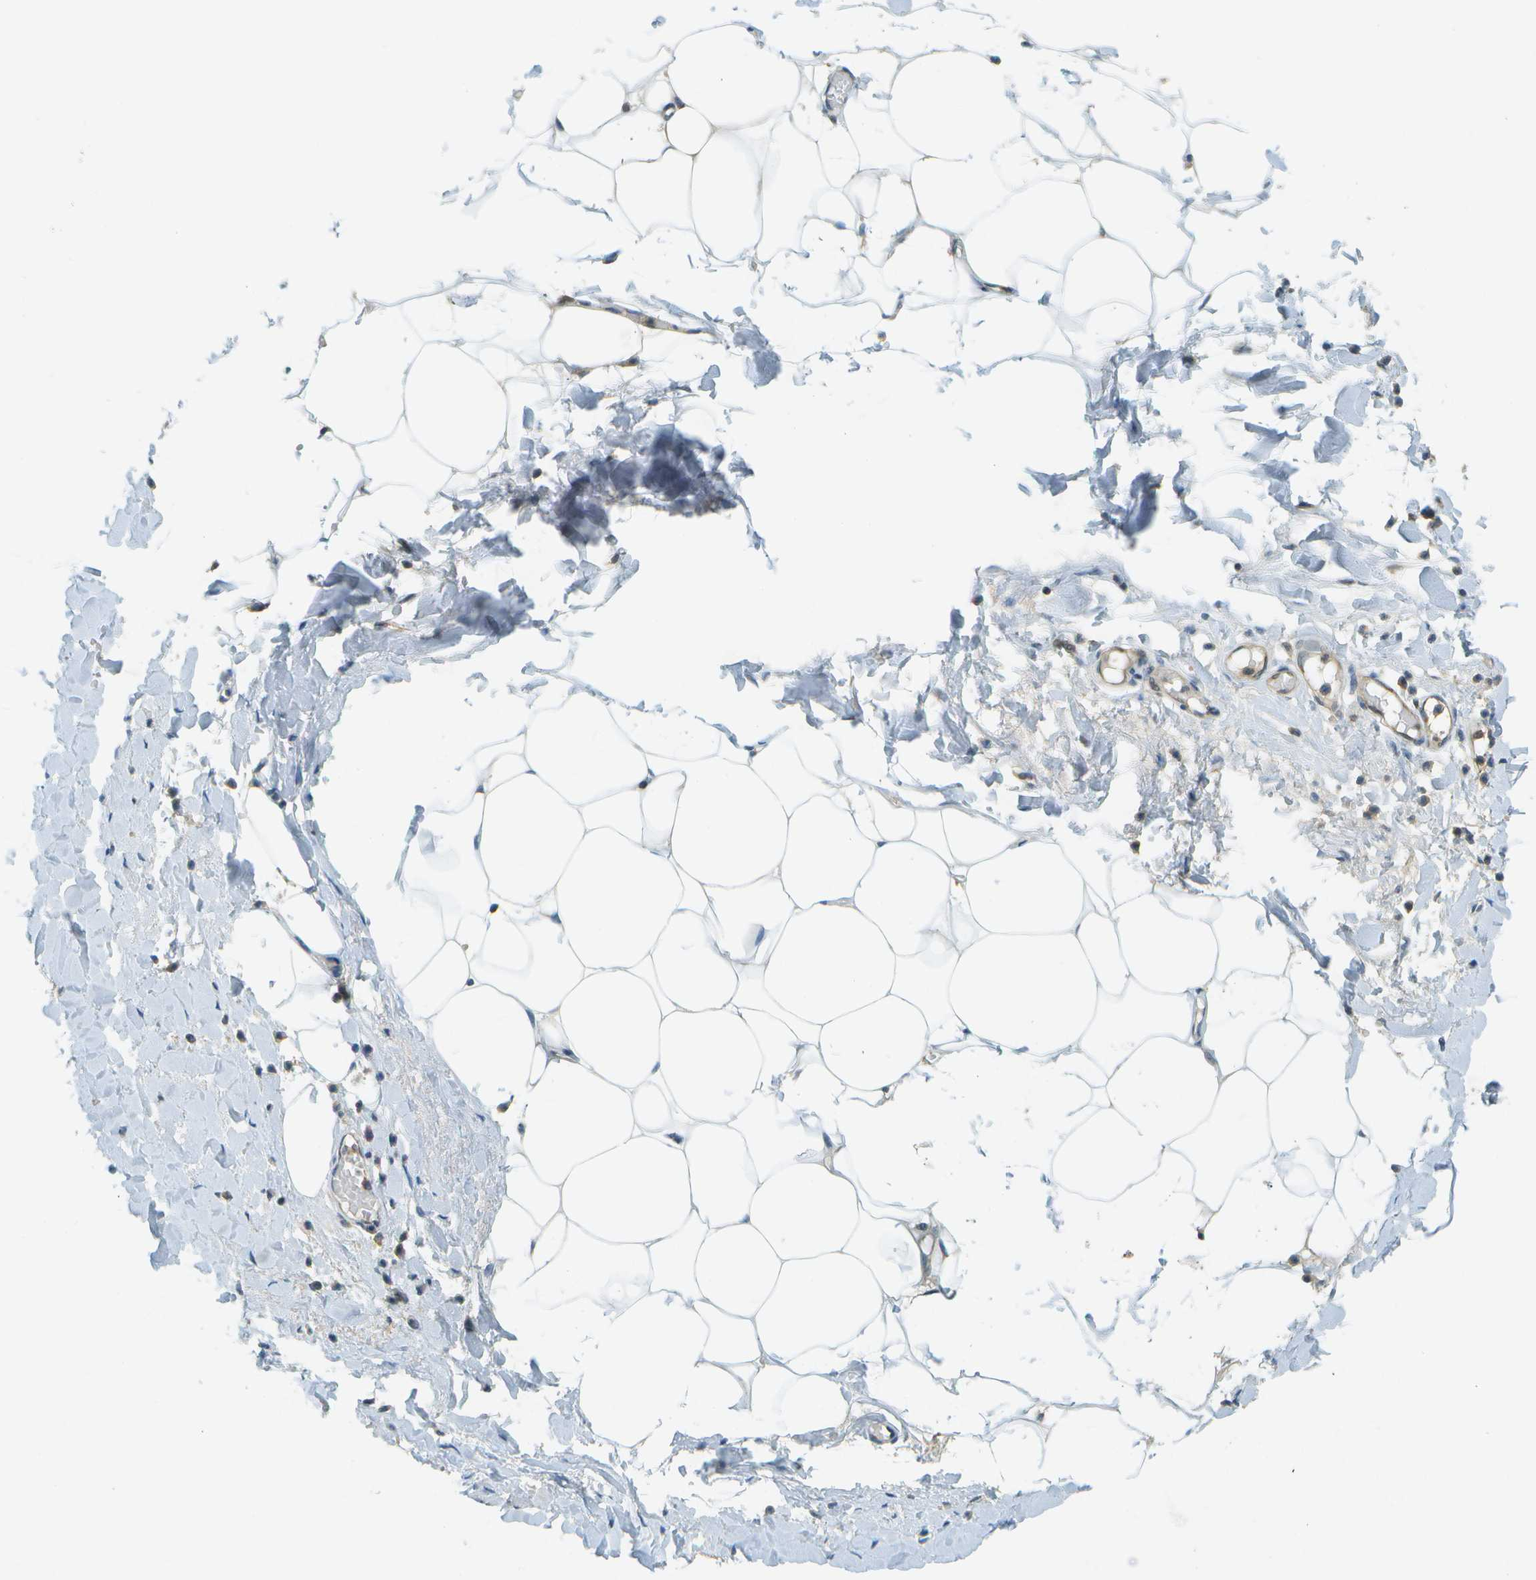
{"staining": {"intensity": "weak", "quantity": "25%-75%", "location": "cytoplasmic/membranous"}, "tissue": "adipose tissue", "cell_type": "Adipocytes", "image_type": "normal", "snomed": [{"axis": "morphology", "description": "Normal tissue, NOS"}, {"axis": "topography", "description": "Soft tissue"}, {"axis": "topography", "description": "Vascular tissue"}], "caption": "IHC image of normal adipose tissue stained for a protein (brown), which shows low levels of weak cytoplasmic/membranous staining in approximately 25%-75% of adipocytes.", "gene": "TMTC1", "patient": {"sex": "female", "age": 35}}